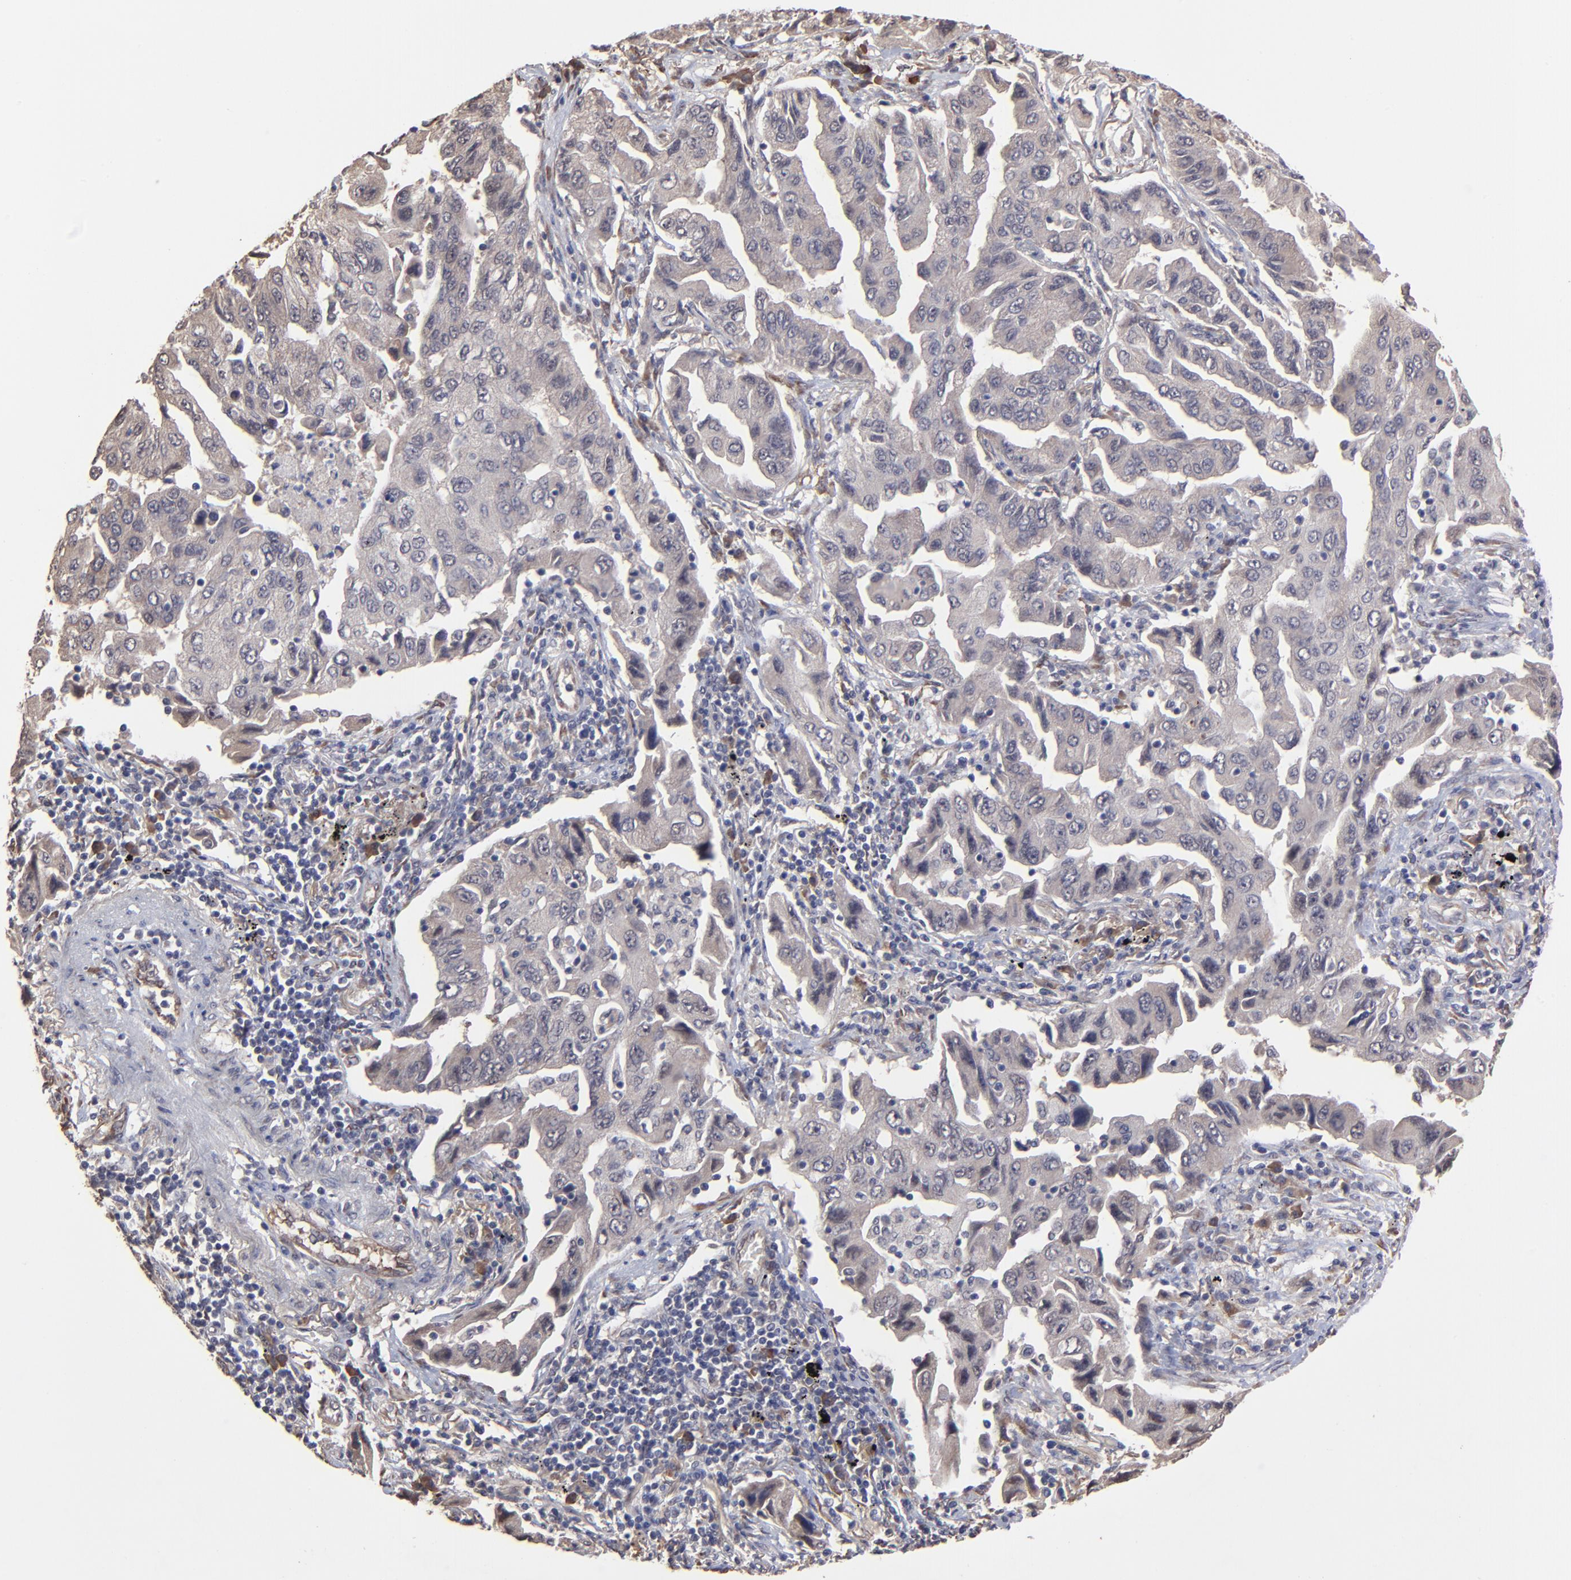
{"staining": {"intensity": "negative", "quantity": "none", "location": "none"}, "tissue": "lung cancer", "cell_type": "Tumor cells", "image_type": "cancer", "snomed": [{"axis": "morphology", "description": "Adenocarcinoma, NOS"}, {"axis": "topography", "description": "Lung"}], "caption": "Immunohistochemistry of lung cancer (adenocarcinoma) demonstrates no expression in tumor cells.", "gene": "CHL1", "patient": {"sex": "female", "age": 65}}